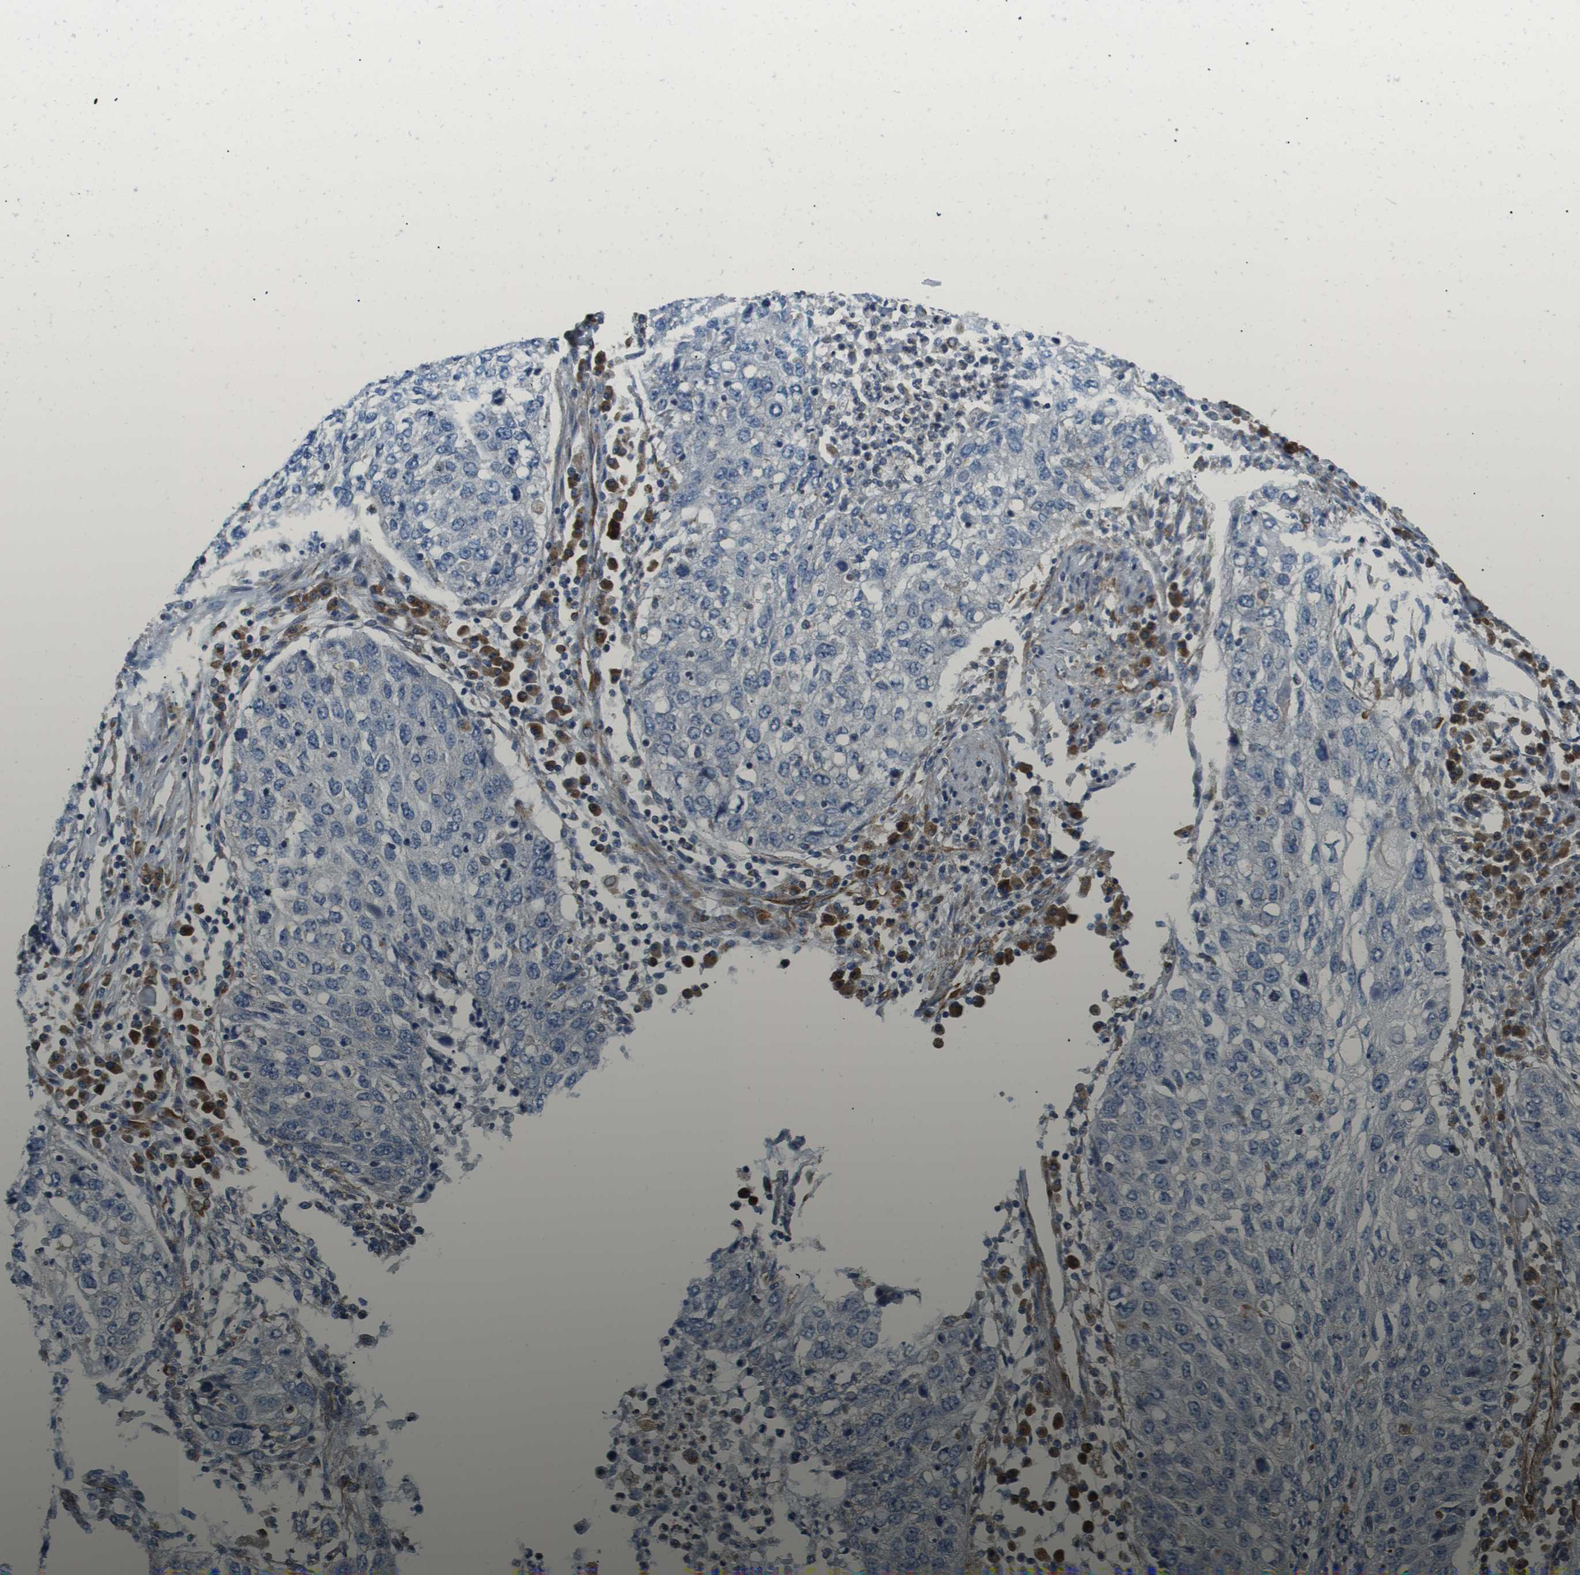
{"staining": {"intensity": "negative", "quantity": "none", "location": "none"}, "tissue": "lung cancer", "cell_type": "Tumor cells", "image_type": "cancer", "snomed": [{"axis": "morphology", "description": "Squamous cell carcinoma, NOS"}, {"axis": "topography", "description": "Lung"}], "caption": "This is a photomicrograph of IHC staining of lung cancer, which shows no staining in tumor cells. (DAB immunohistochemistry (IHC) with hematoxylin counter stain).", "gene": "HSD17B12", "patient": {"sex": "female", "age": 63}}